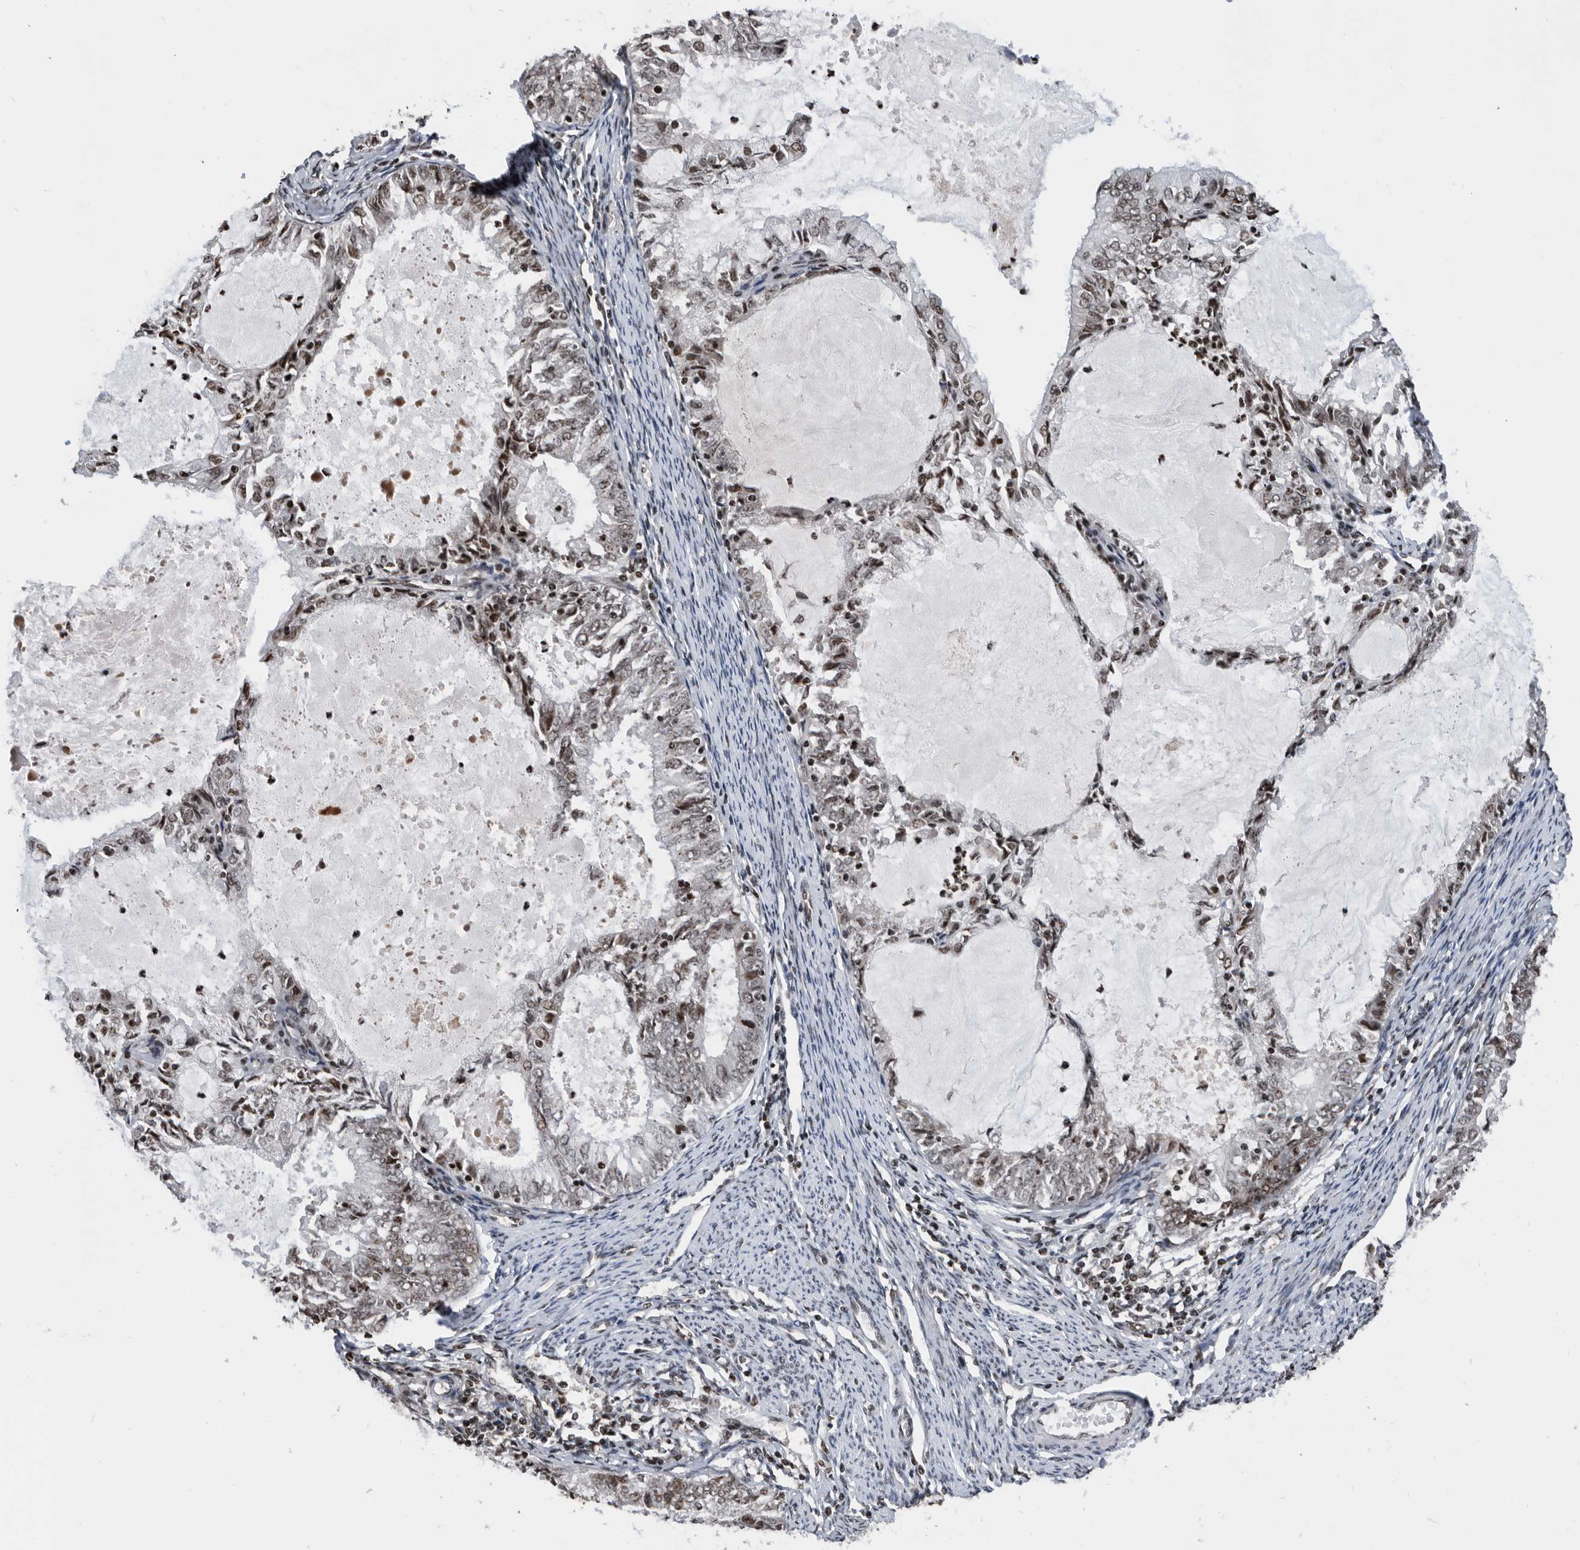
{"staining": {"intensity": "weak", "quantity": ">75%", "location": "nuclear"}, "tissue": "endometrial cancer", "cell_type": "Tumor cells", "image_type": "cancer", "snomed": [{"axis": "morphology", "description": "Adenocarcinoma, NOS"}, {"axis": "topography", "description": "Endometrium"}], "caption": "A histopathology image of endometrial cancer (adenocarcinoma) stained for a protein displays weak nuclear brown staining in tumor cells.", "gene": "SNRNP48", "patient": {"sex": "female", "age": 57}}